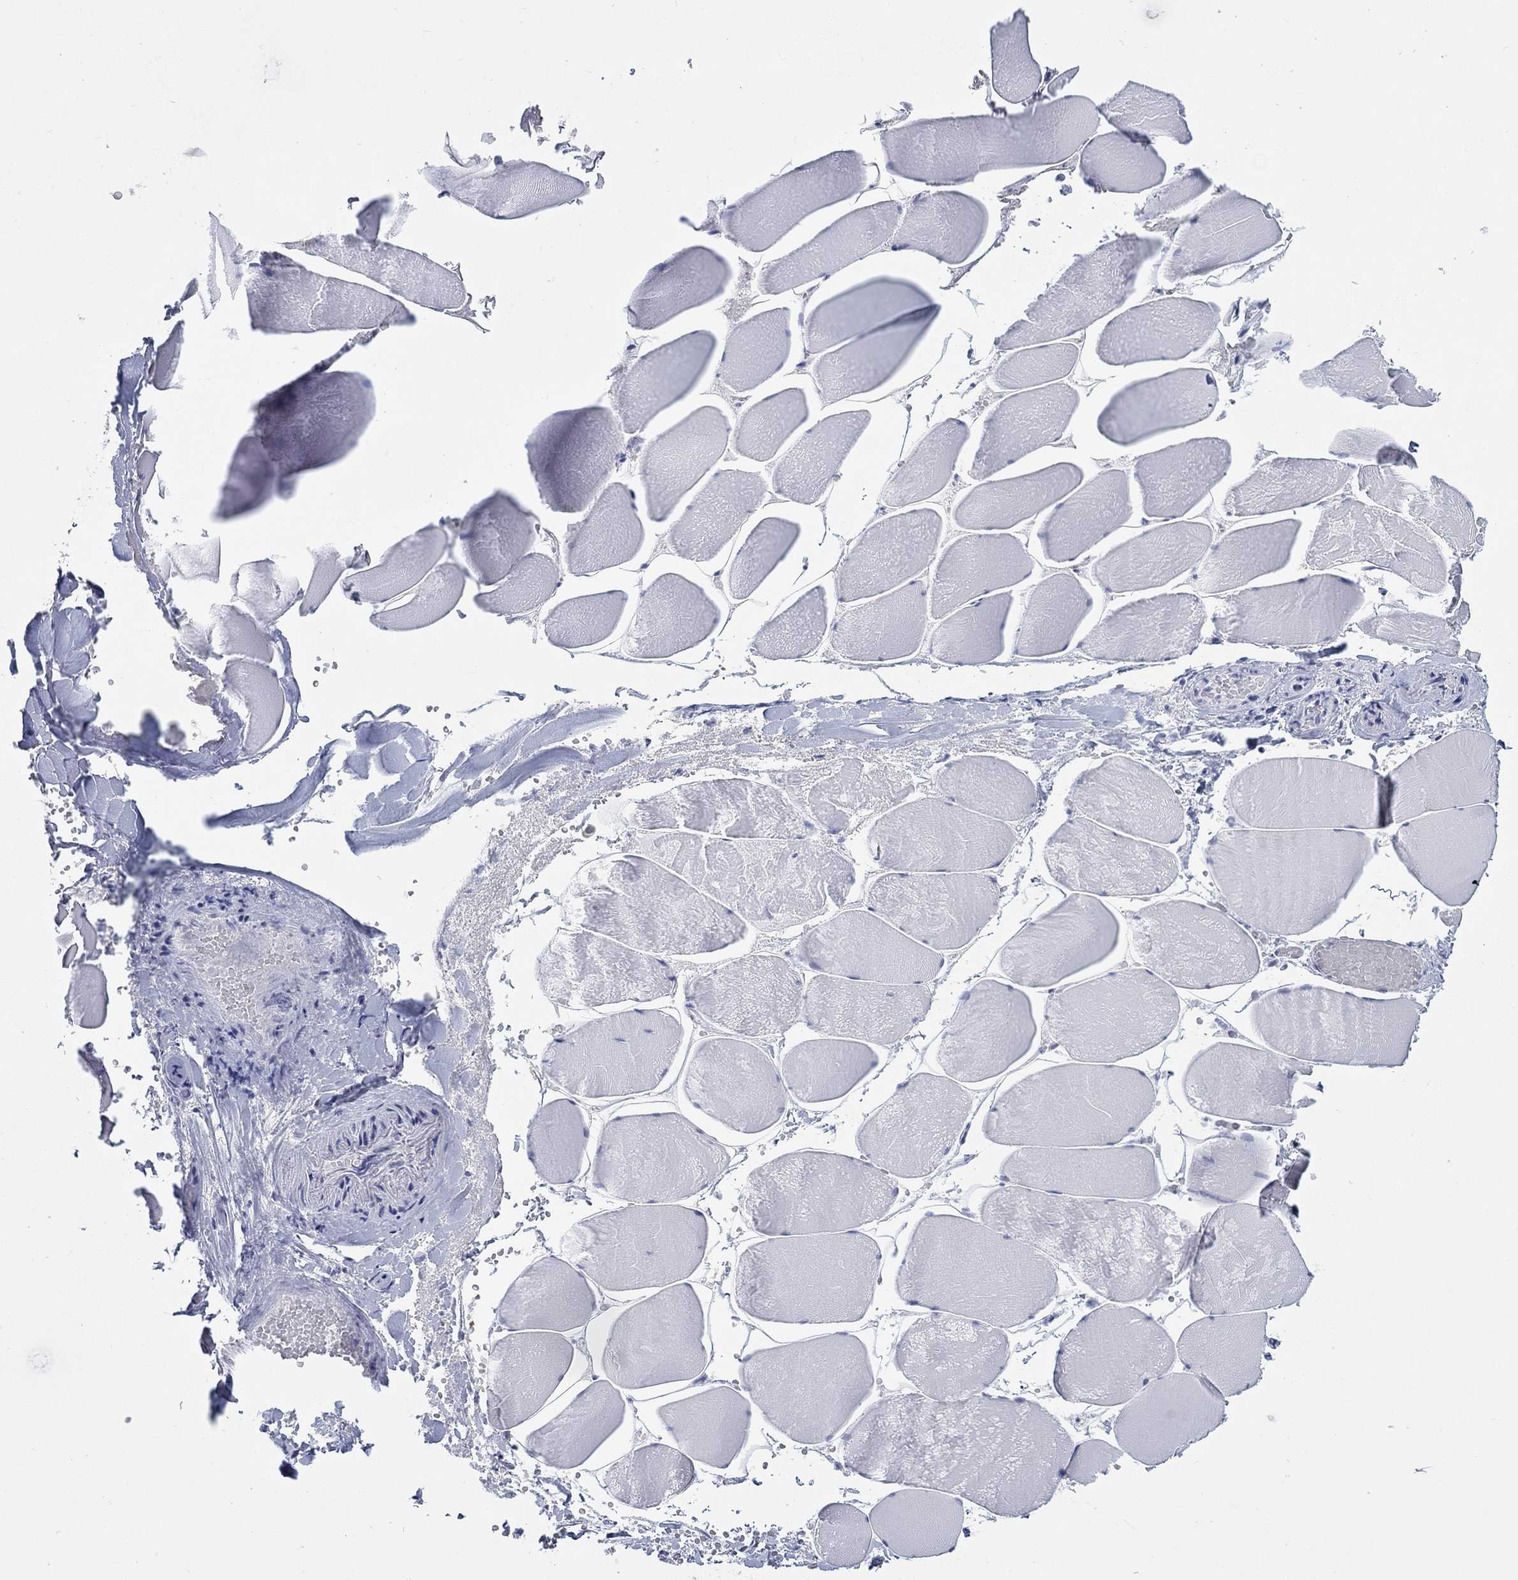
{"staining": {"intensity": "negative", "quantity": "none", "location": "none"}, "tissue": "skeletal muscle", "cell_type": "Myocytes", "image_type": "normal", "snomed": [{"axis": "morphology", "description": "Normal tissue, NOS"}, {"axis": "morphology", "description": "Malignant melanoma, Metastatic site"}, {"axis": "topography", "description": "Skeletal muscle"}], "caption": "Human skeletal muscle stained for a protein using IHC reveals no staining in myocytes.", "gene": "TMEM59", "patient": {"sex": "male", "age": 50}}